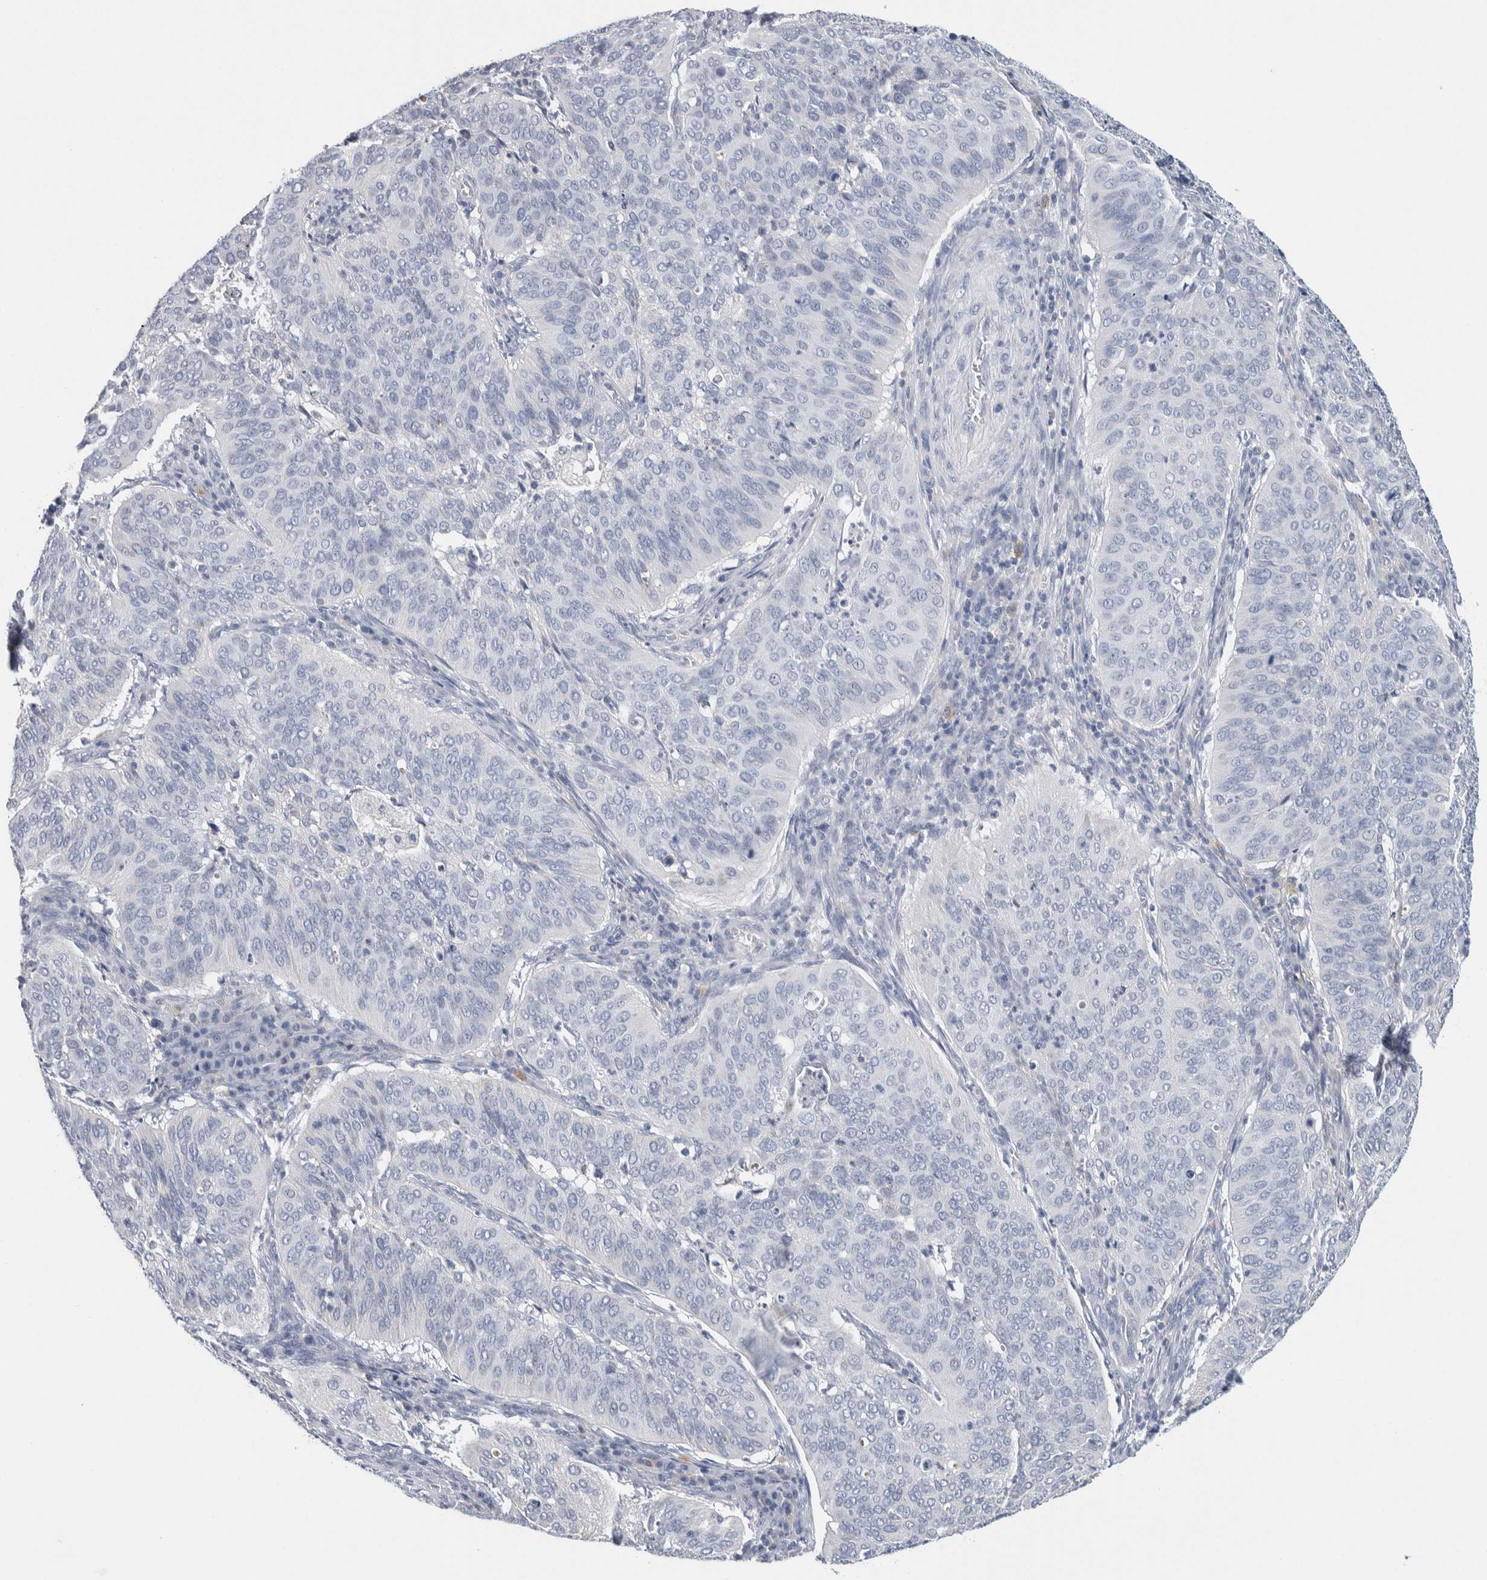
{"staining": {"intensity": "negative", "quantity": "none", "location": "none"}, "tissue": "cervical cancer", "cell_type": "Tumor cells", "image_type": "cancer", "snomed": [{"axis": "morphology", "description": "Normal tissue, NOS"}, {"axis": "morphology", "description": "Squamous cell carcinoma, NOS"}, {"axis": "topography", "description": "Cervix"}], "caption": "The photomicrograph shows no significant positivity in tumor cells of squamous cell carcinoma (cervical). Brightfield microscopy of IHC stained with DAB (brown) and hematoxylin (blue), captured at high magnification.", "gene": "SCN2A", "patient": {"sex": "female", "age": 39}}